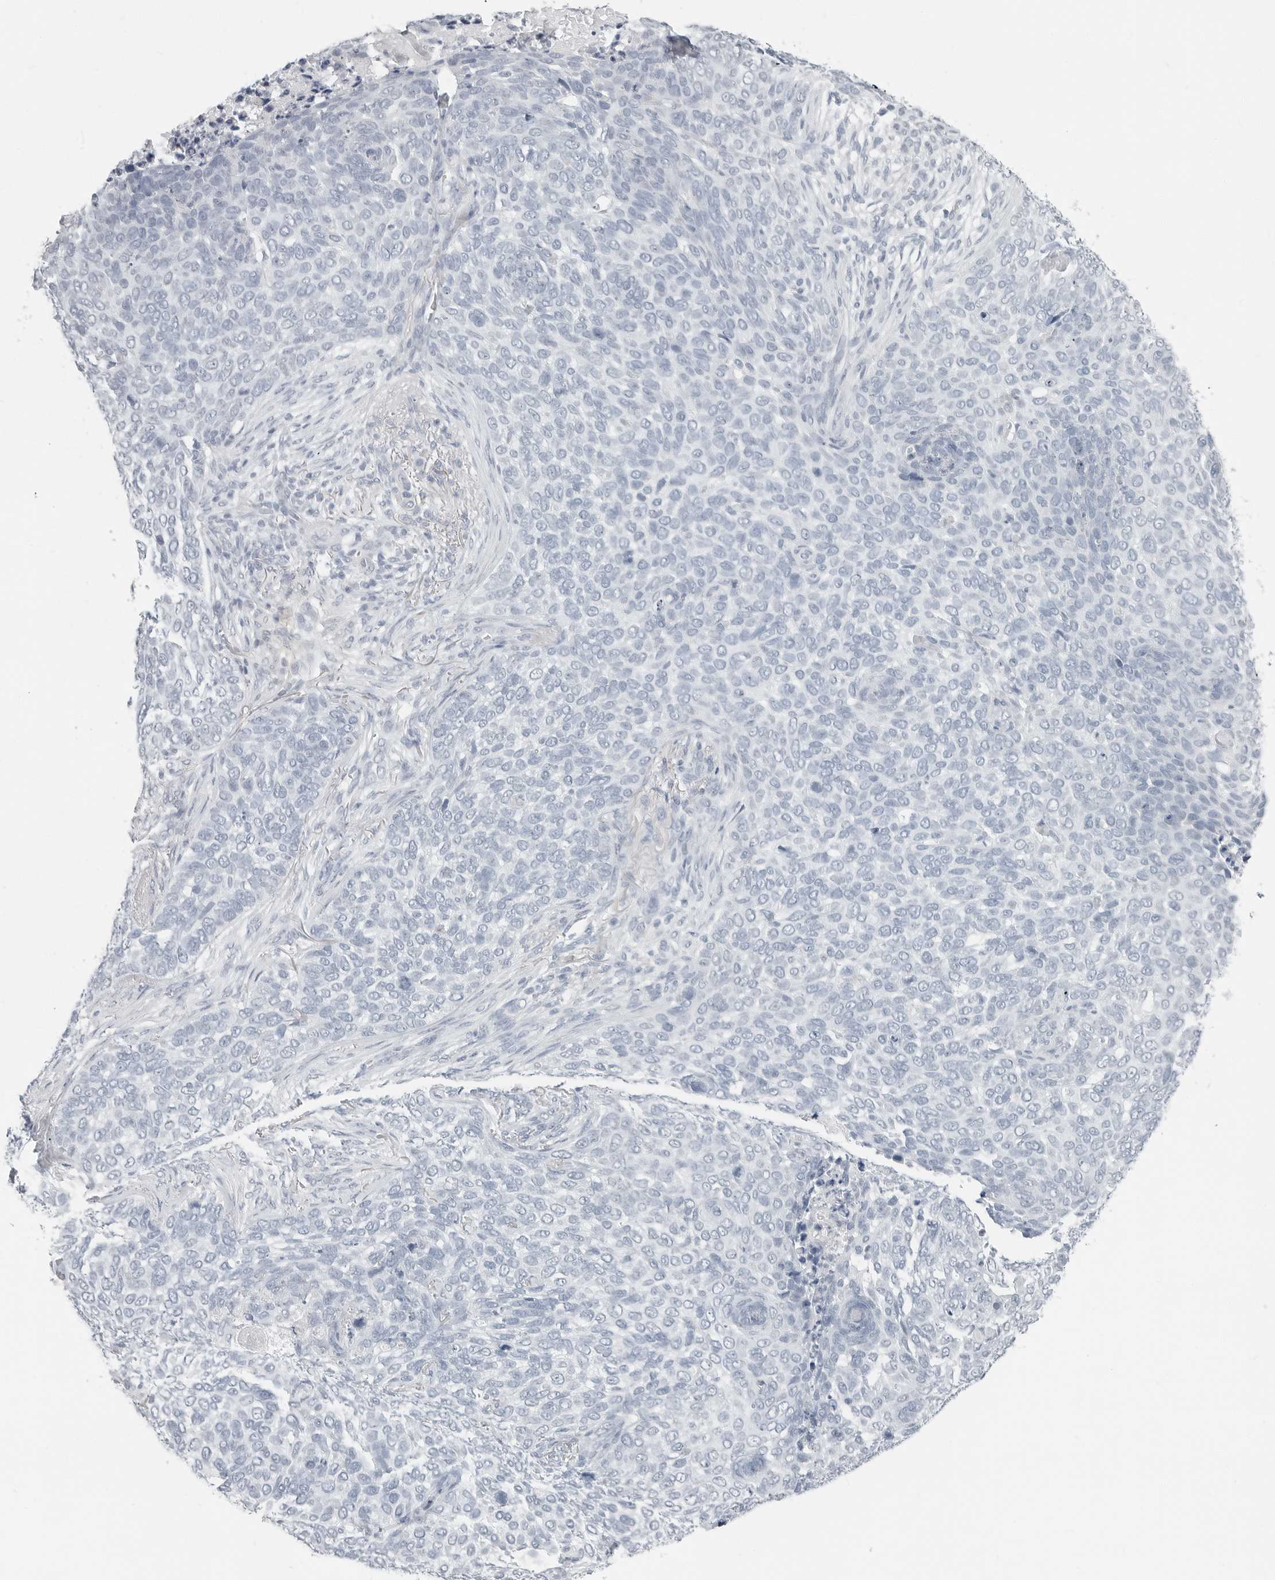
{"staining": {"intensity": "negative", "quantity": "none", "location": "none"}, "tissue": "skin cancer", "cell_type": "Tumor cells", "image_type": "cancer", "snomed": [{"axis": "morphology", "description": "Basal cell carcinoma"}, {"axis": "topography", "description": "Skin"}], "caption": "Photomicrograph shows no protein expression in tumor cells of basal cell carcinoma (skin) tissue. (DAB immunohistochemistry visualized using brightfield microscopy, high magnification).", "gene": "XIRP1", "patient": {"sex": "female", "age": 64}}